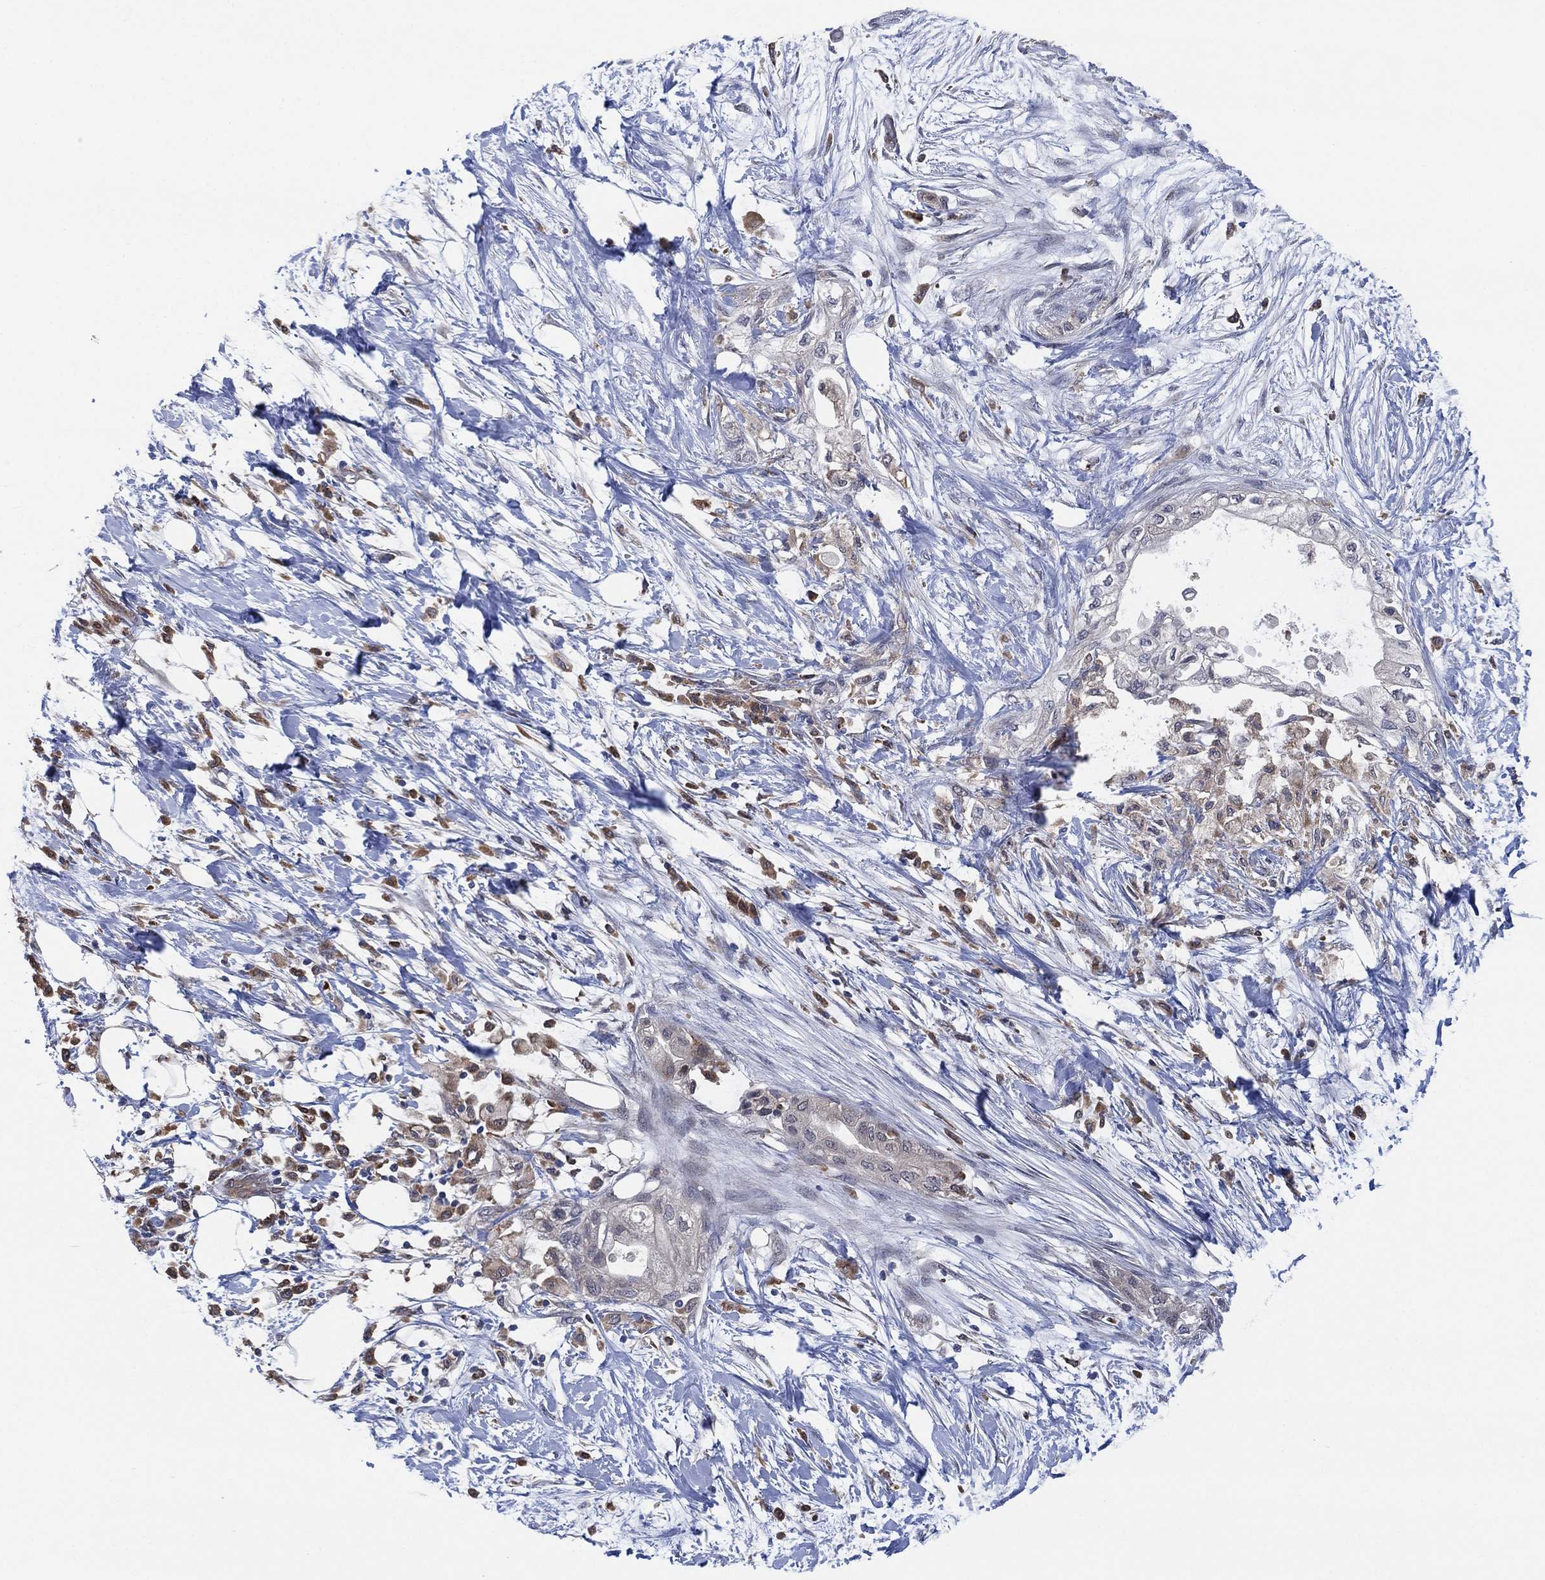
{"staining": {"intensity": "negative", "quantity": "none", "location": "none"}, "tissue": "pancreatic cancer", "cell_type": "Tumor cells", "image_type": "cancer", "snomed": [{"axis": "morphology", "description": "Normal tissue, NOS"}, {"axis": "morphology", "description": "Adenocarcinoma, NOS"}, {"axis": "topography", "description": "Pancreas"}, {"axis": "topography", "description": "Duodenum"}], "caption": "DAB immunohistochemical staining of human pancreatic cancer displays no significant staining in tumor cells.", "gene": "FES", "patient": {"sex": "female", "age": 60}}